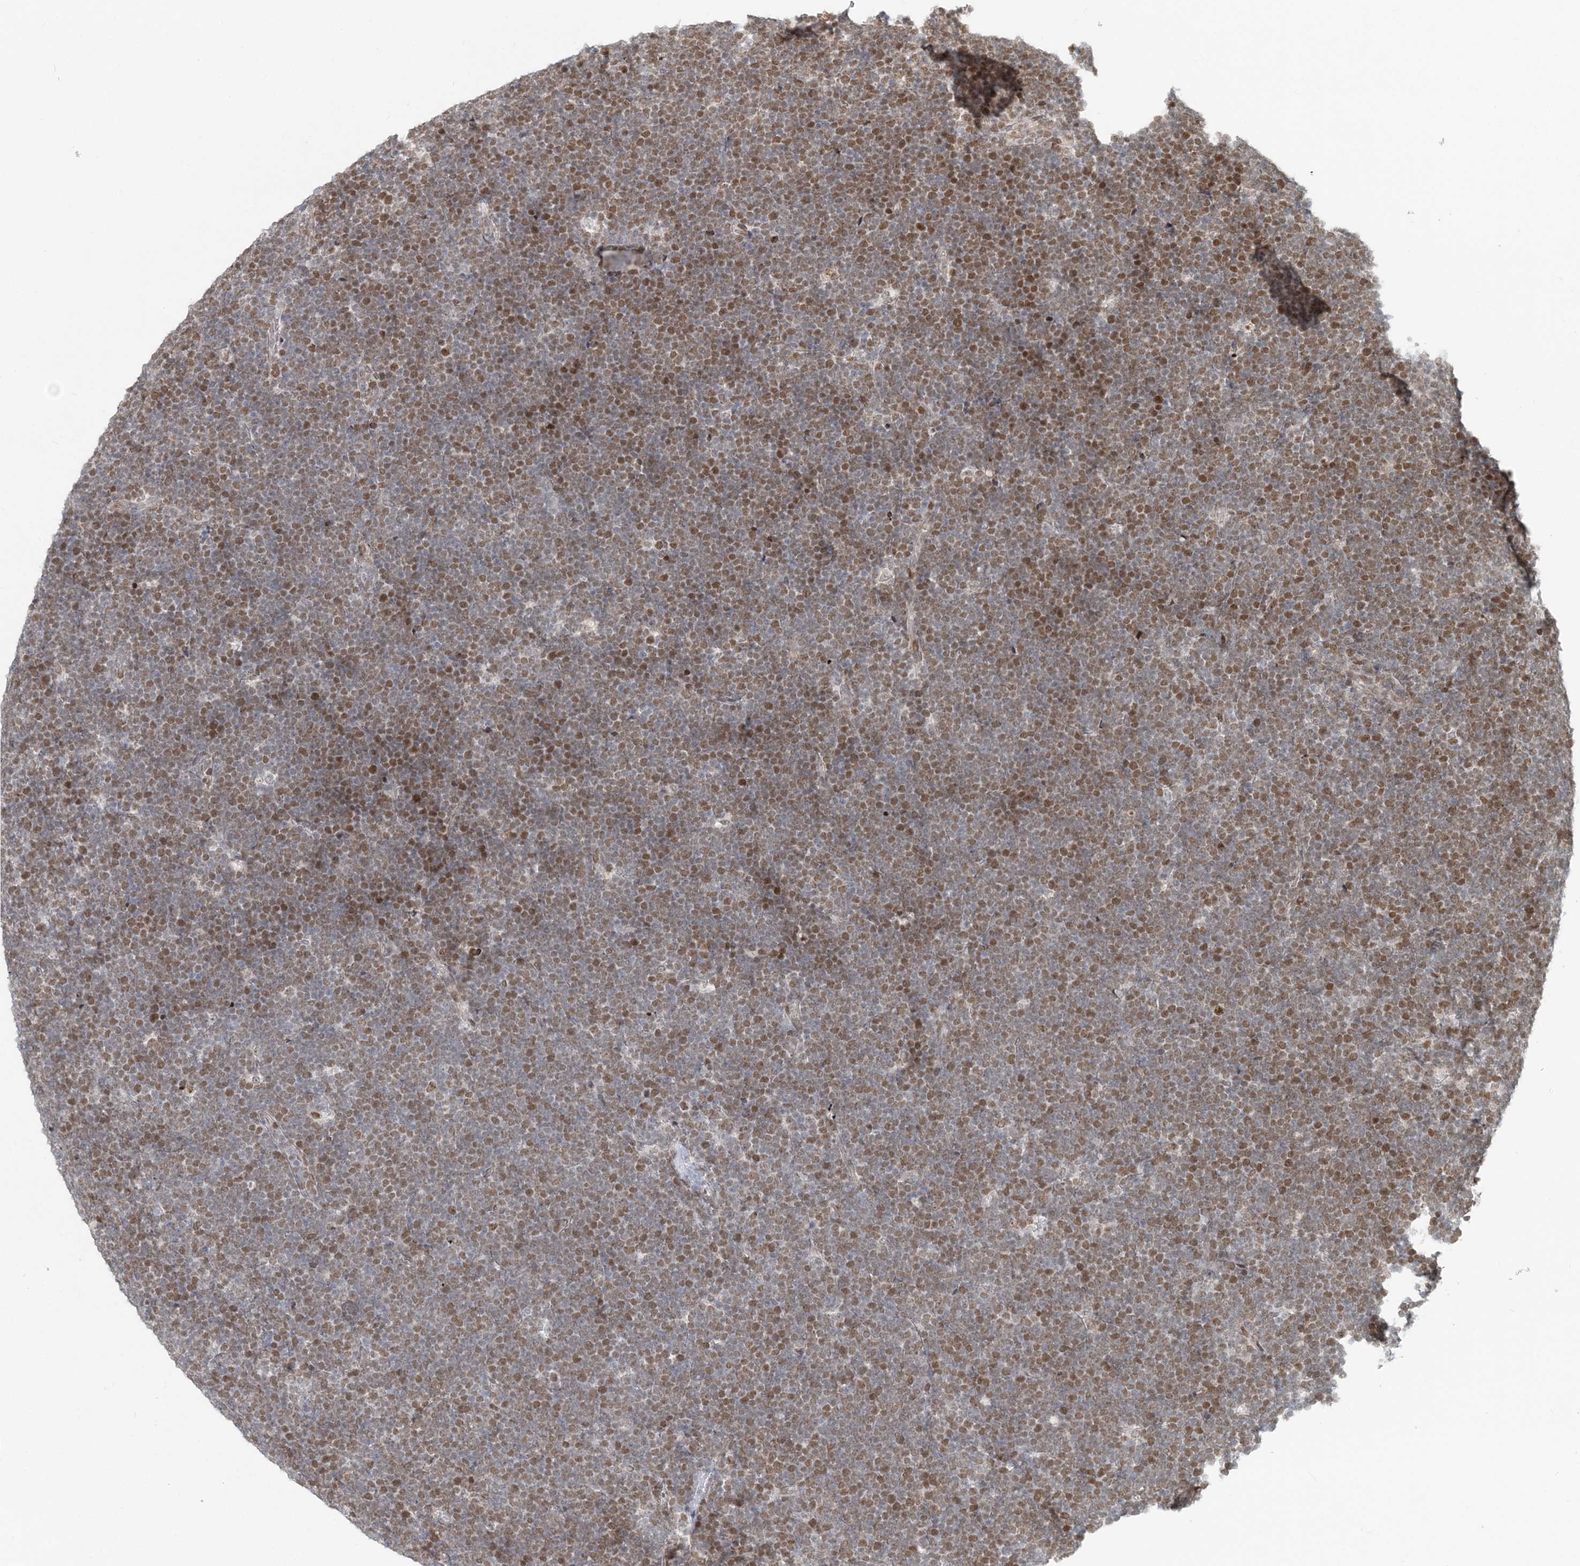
{"staining": {"intensity": "moderate", "quantity": ">75%", "location": "nuclear"}, "tissue": "lymphoma", "cell_type": "Tumor cells", "image_type": "cancer", "snomed": [{"axis": "morphology", "description": "Malignant lymphoma, non-Hodgkin's type, High grade"}, {"axis": "topography", "description": "Lymph node"}], "caption": "Protein expression analysis of human high-grade malignant lymphoma, non-Hodgkin's type reveals moderate nuclear staining in about >75% of tumor cells.", "gene": "BAZ1B", "patient": {"sex": "male", "age": 13}}